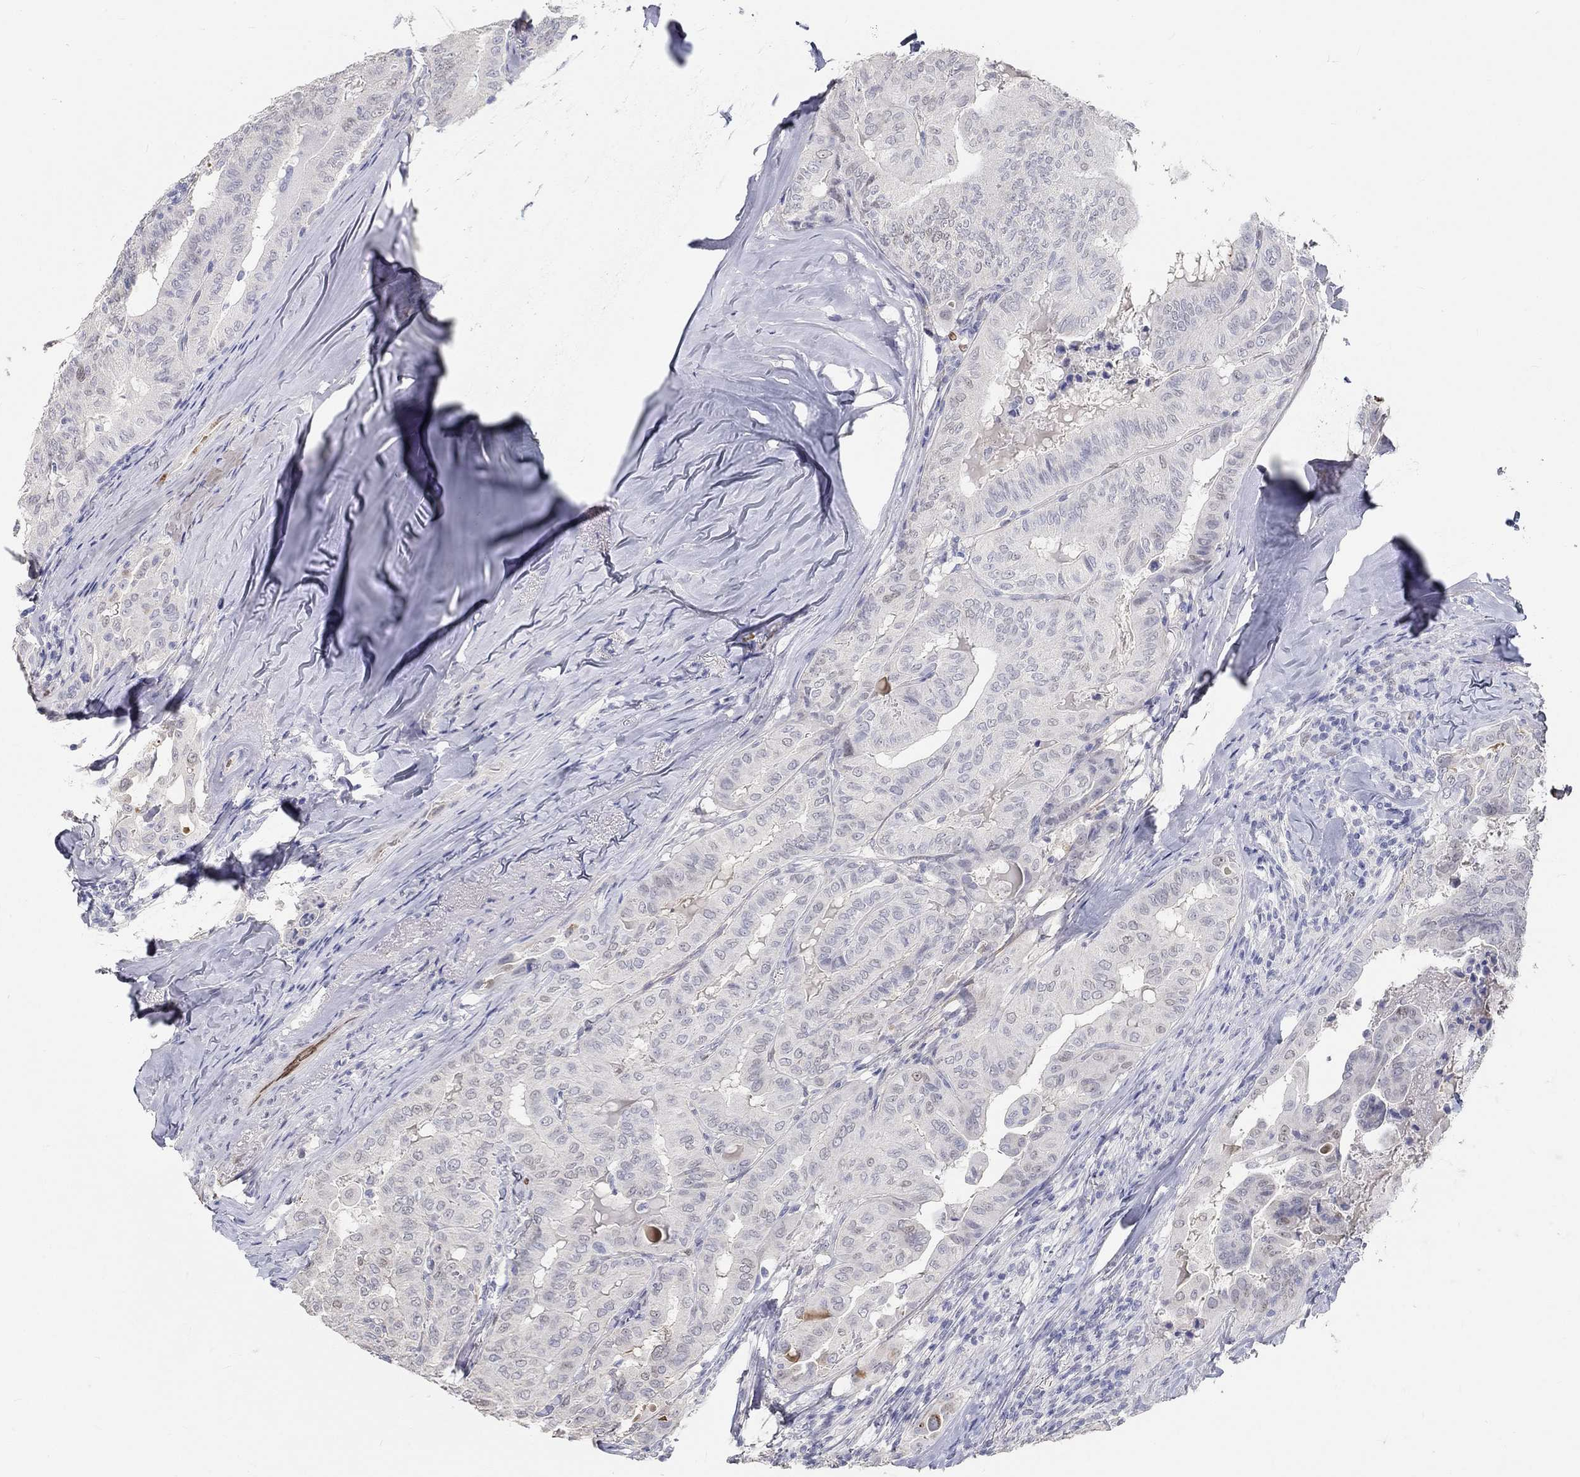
{"staining": {"intensity": "negative", "quantity": "none", "location": "none"}, "tissue": "thyroid cancer", "cell_type": "Tumor cells", "image_type": "cancer", "snomed": [{"axis": "morphology", "description": "Papillary adenocarcinoma, NOS"}, {"axis": "topography", "description": "Thyroid gland"}], "caption": "The IHC image has no significant staining in tumor cells of thyroid papillary adenocarcinoma tissue. Nuclei are stained in blue.", "gene": "FGF2", "patient": {"sex": "female", "age": 68}}